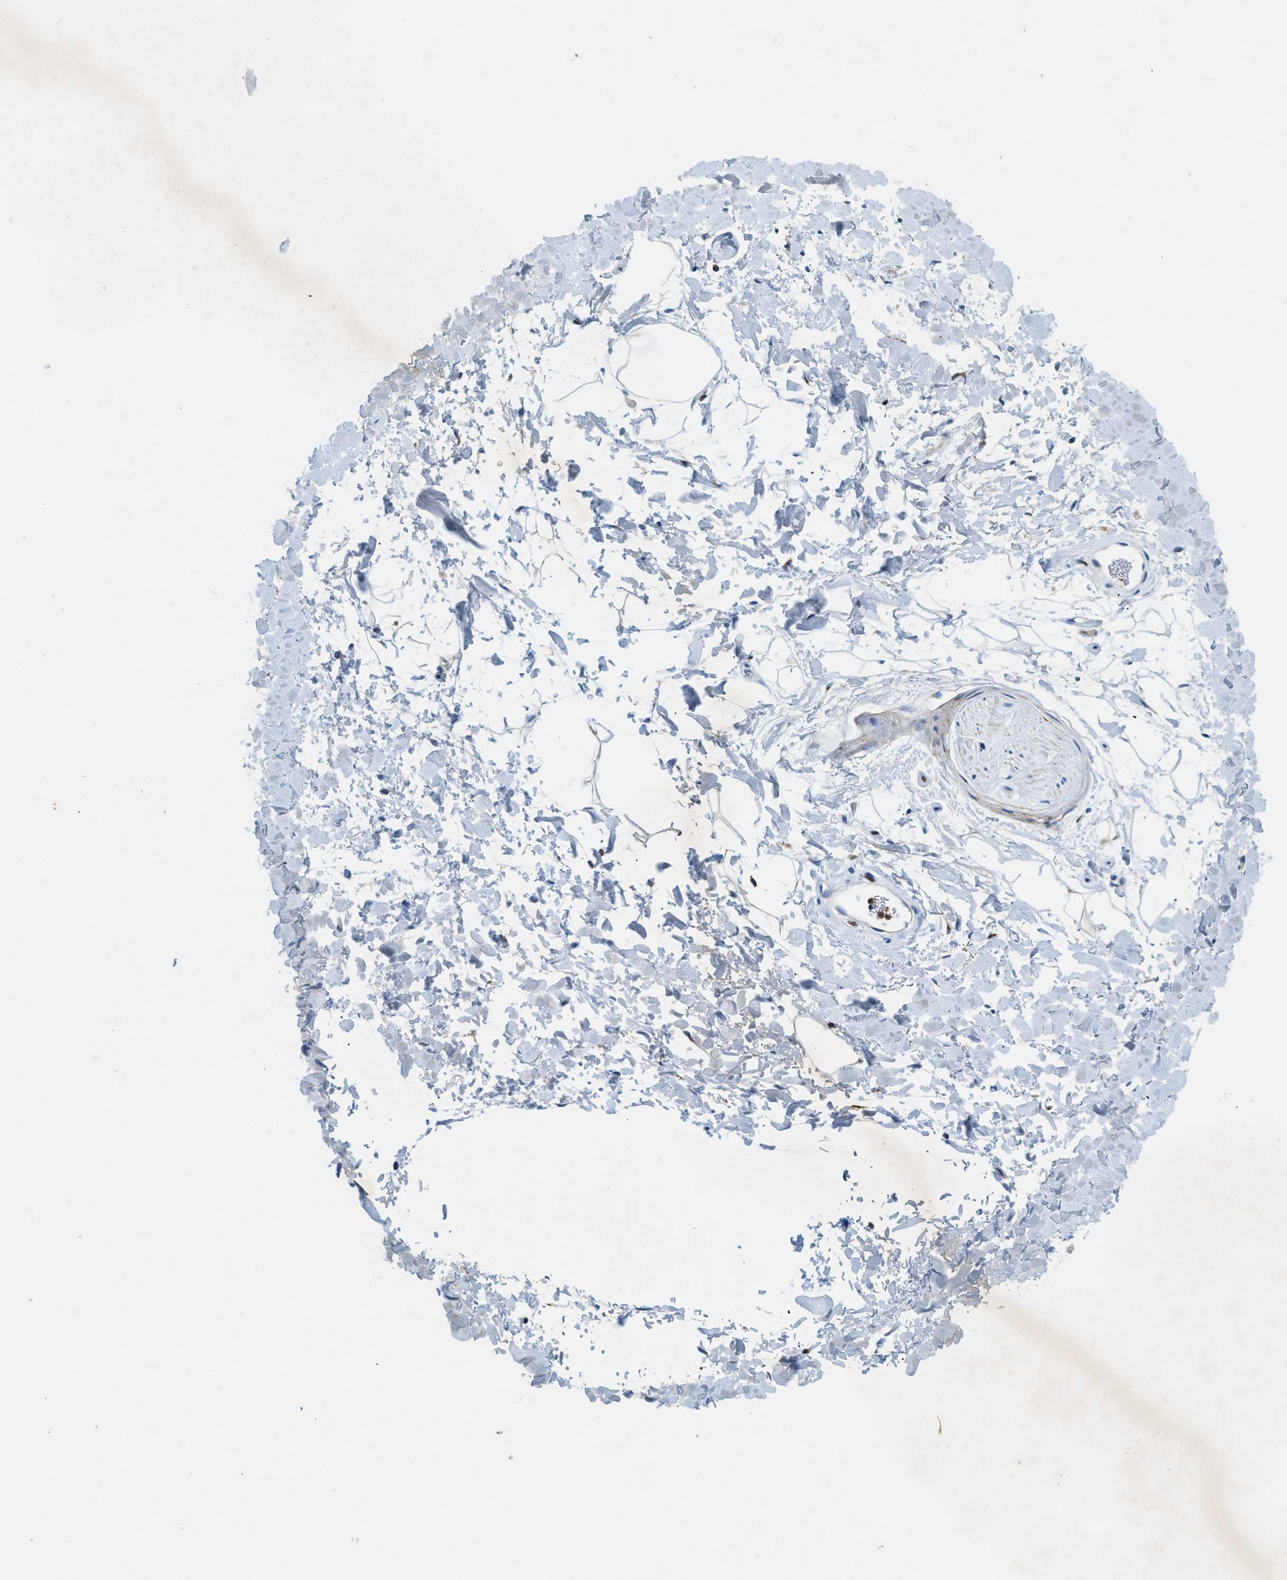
{"staining": {"intensity": "negative", "quantity": "none", "location": "none"}, "tissue": "adipose tissue", "cell_type": "Adipocytes", "image_type": "normal", "snomed": [{"axis": "morphology", "description": "Normal tissue, NOS"}, {"axis": "topography", "description": "Soft tissue"}], "caption": "IHC micrograph of normal adipose tissue stained for a protein (brown), which reveals no expression in adipocytes.", "gene": "ZDHHC13", "patient": {"sex": "male", "age": 72}}